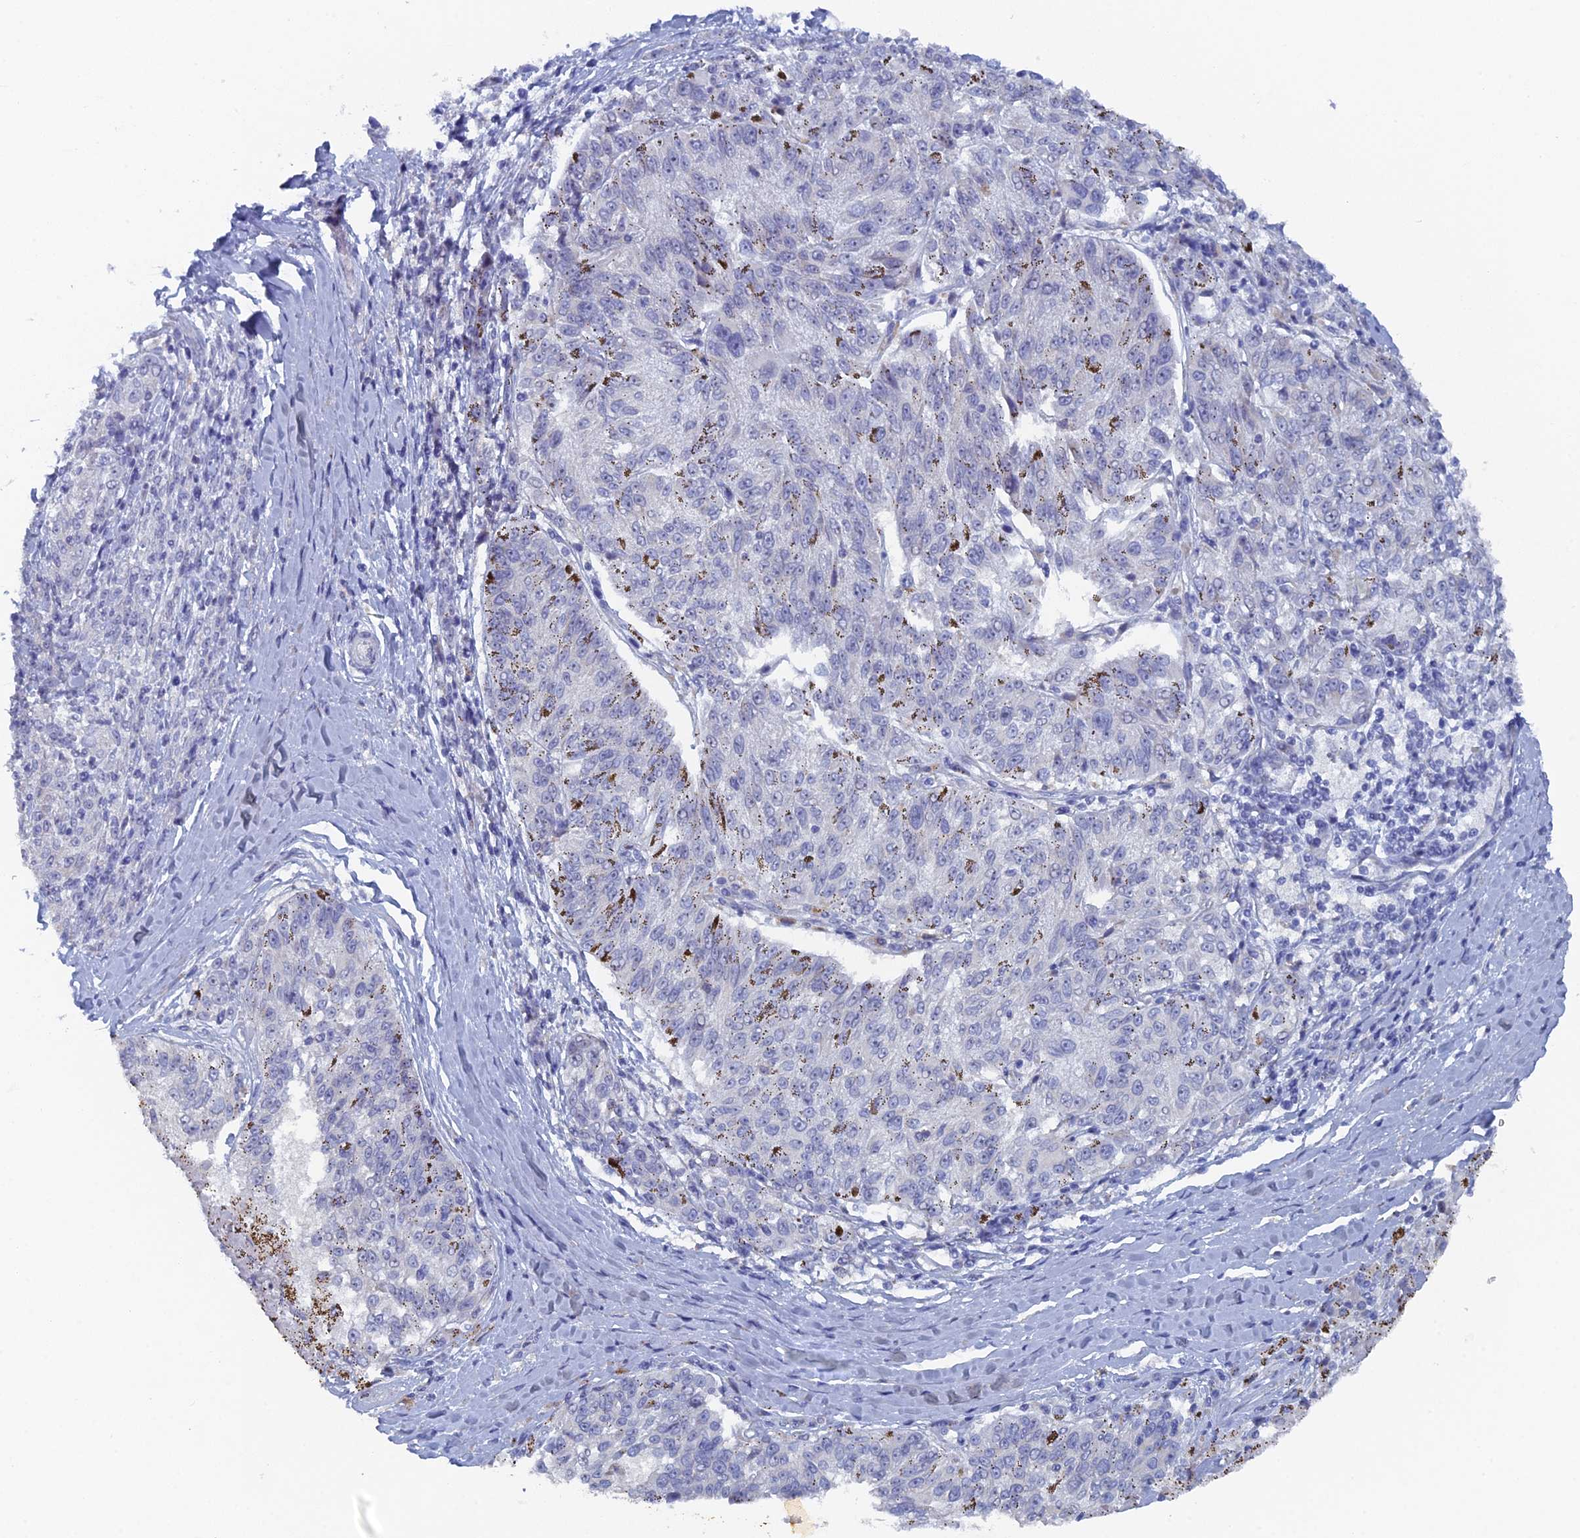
{"staining": {"intensity": "negative", "quantity": "none", "location": "none"}, "tissue": "melanoma", "cell_type": "Tumor cells", "image_type": "cancer", "snomed": [{"axis": "morphology", "description": "Malignant melanoma, NOS"}, {"axis": "topography", "description": "Skin"}], "caption": "High magnification brightfield microscopy of melanoma stained with DAB (3,3'-diaminobenzidine) (brown) and counterstained with hematoxylin (blue): tumor cells show no significant staining.", "gene": "SRFBP1", "patient": {"sex": "female", "age": 72}}